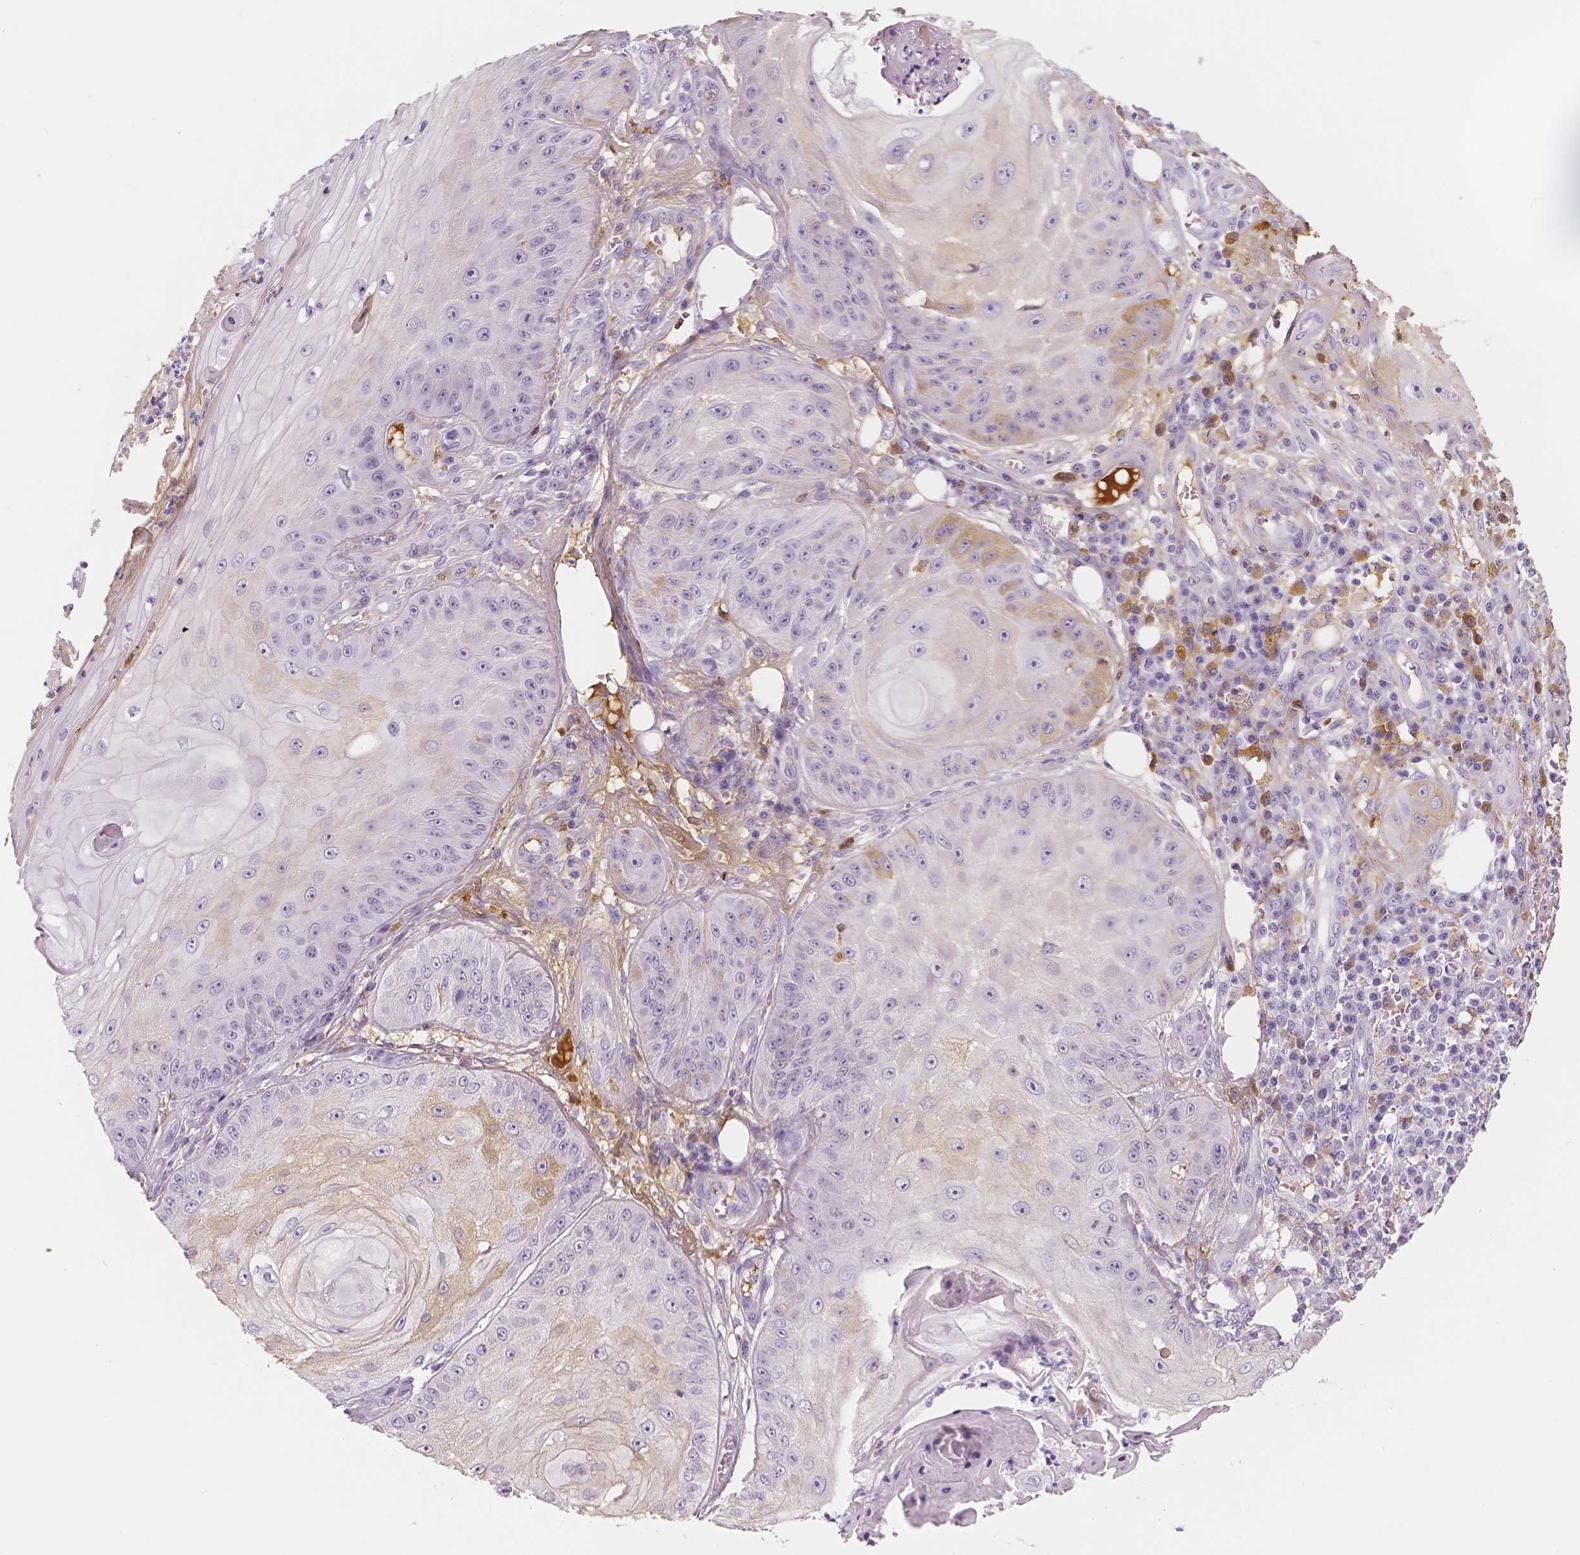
{"staining": {"intensity": "moderate", "quantity": "<25%", "location": "cytoplasmic/membranous"}, "tissue": "skin cancer", "cell_type": "Tumor cells", "image_type": "cancer", "snomed": [{"axis": "morphology", "description": "Squamous cell carcinoma, NOS"}, {"axis": "topography", "description": "Skin"}], "caption": "A photomicrograph showing moderate cytoplasmic/membranous staining in about <25% of tumor cells in skin cancer, as visualized by brown immunohistochemical staining.", "gene": "APOA4", "patient": {"sex": "male", "age": 70}}